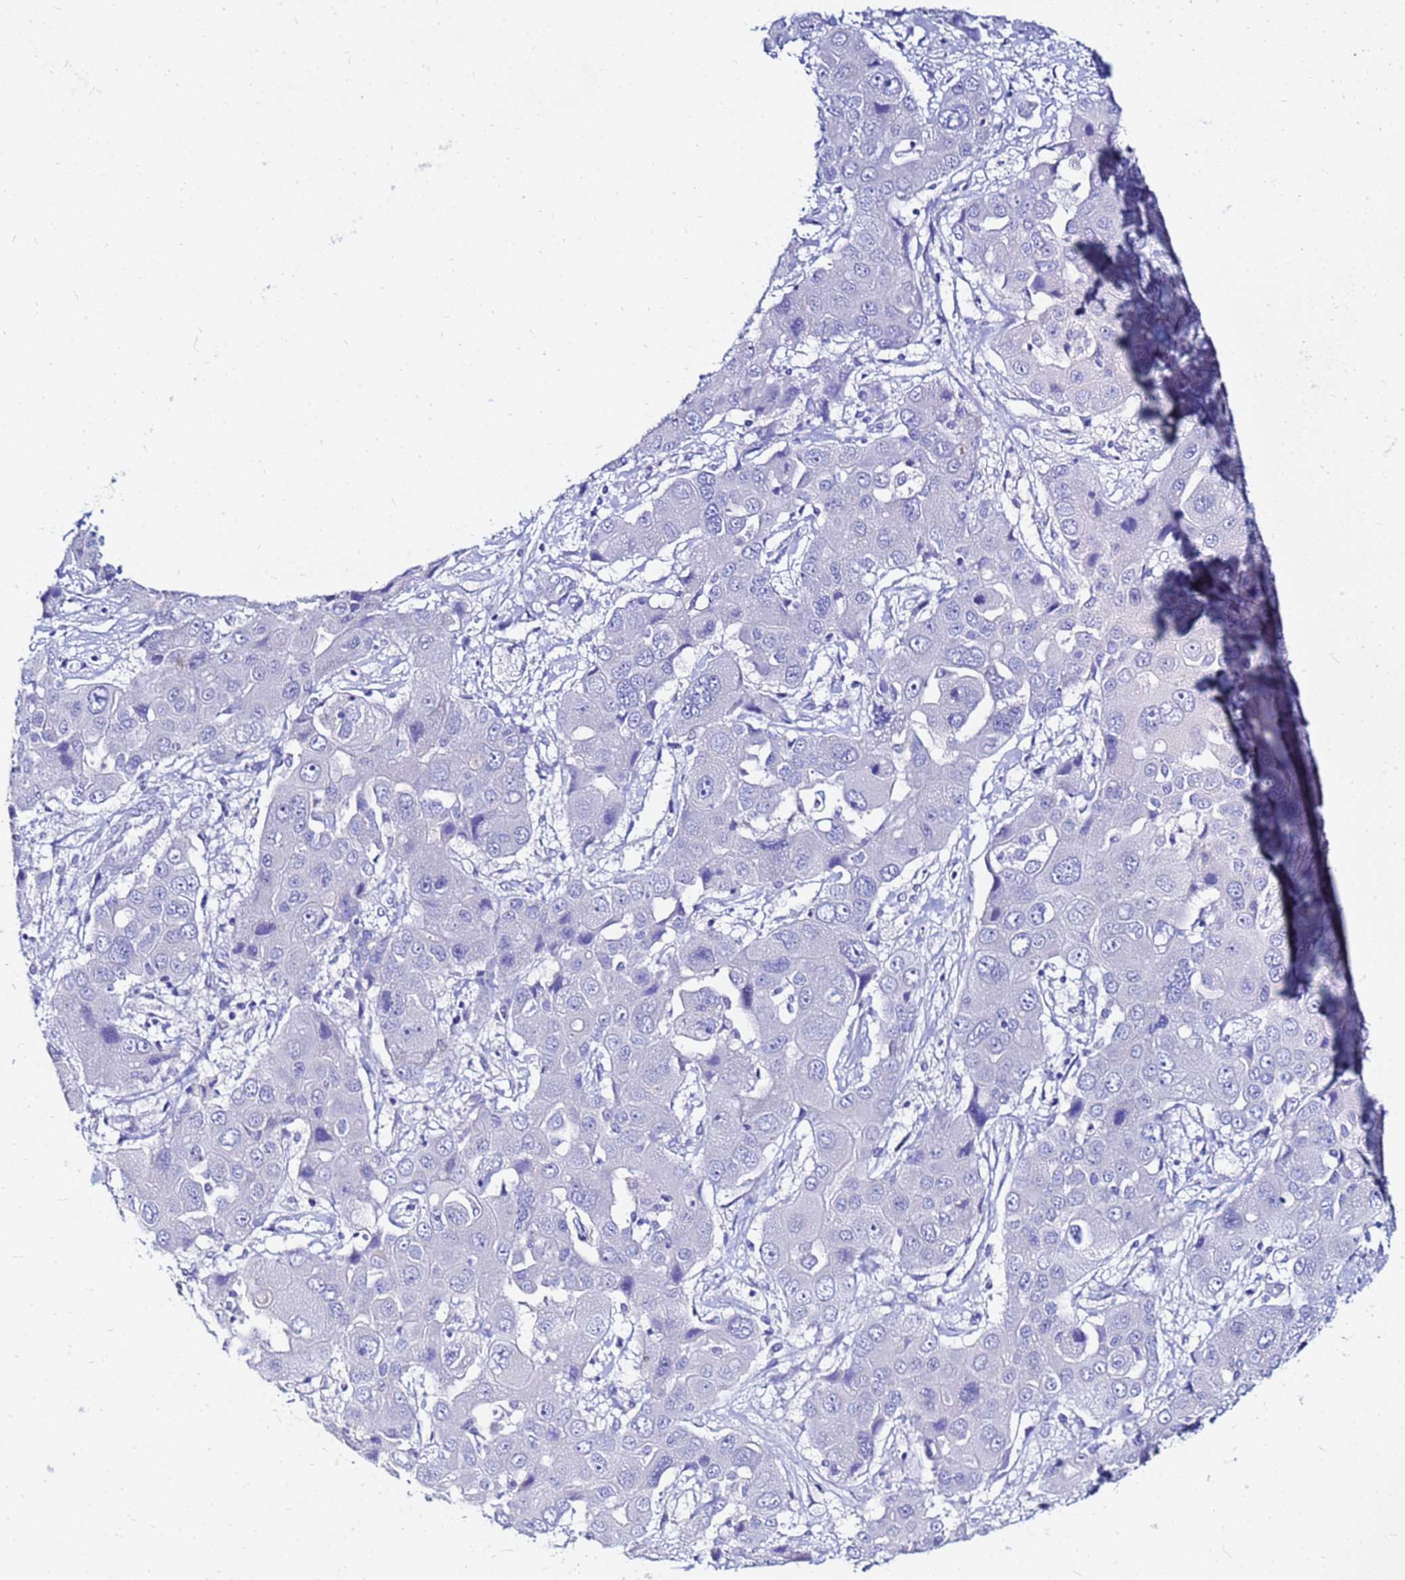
{"staining": {"intensity": "negative", "quantity": "none", "location": "none"}, "tissue": "liver cancer", "cell_type": "Tumor cells", "image_type": "cancer", "snomed": [{"axis": "morphology", "description": "Cholangiocarcinoma"}, {"axis": "topography", "description": "Liver"}], "caption": "Immunohistochemistry (IHC) of cholangiocarcinoma (liver) reveals no staining in tumor cells.", "gene": "PPP1R14C", "patient": {"sex": "male", "age": 67}}